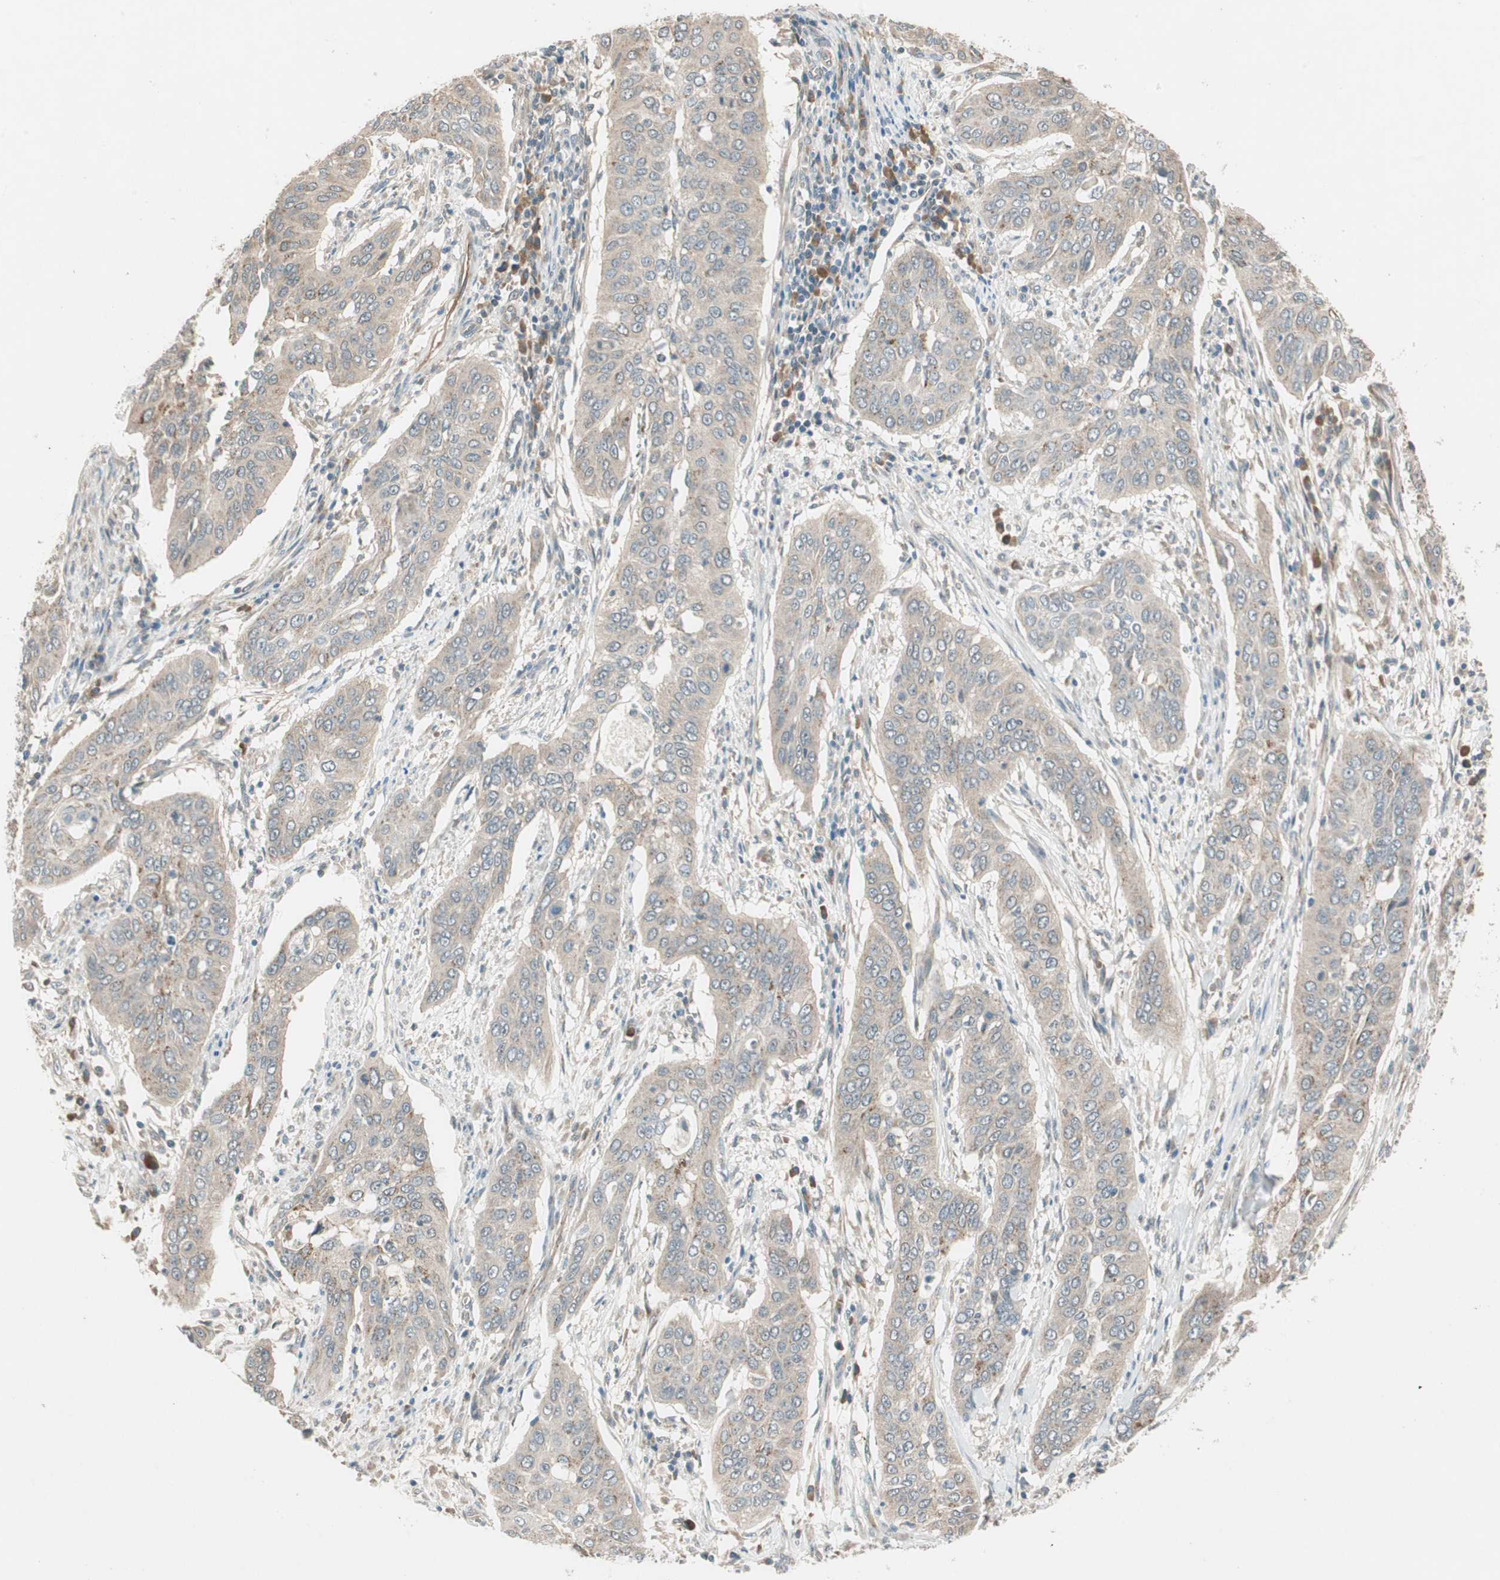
{"staining": {"intensity": "weak", "quantity": ">75%", "location": "cytoplasmic/membranous"}, "tissue": "cervical cancer", "cell_type": "Tumor cells", "image_type": "cancer", "snomed": [{"axis": "morphology", "description": "Squamous cell carcinoma, NOS"}, {"axis": "topography", "description": "Cervix"}], "caption": "An image showing weak cytoplasmic/membranous expression in about >75% of tumor cells in cervical squamous cell carcinoma, as visualized by brown immunohistochemical staining.", "gene": "NCLN", "patient": {"sex": "female", "age": 39}}